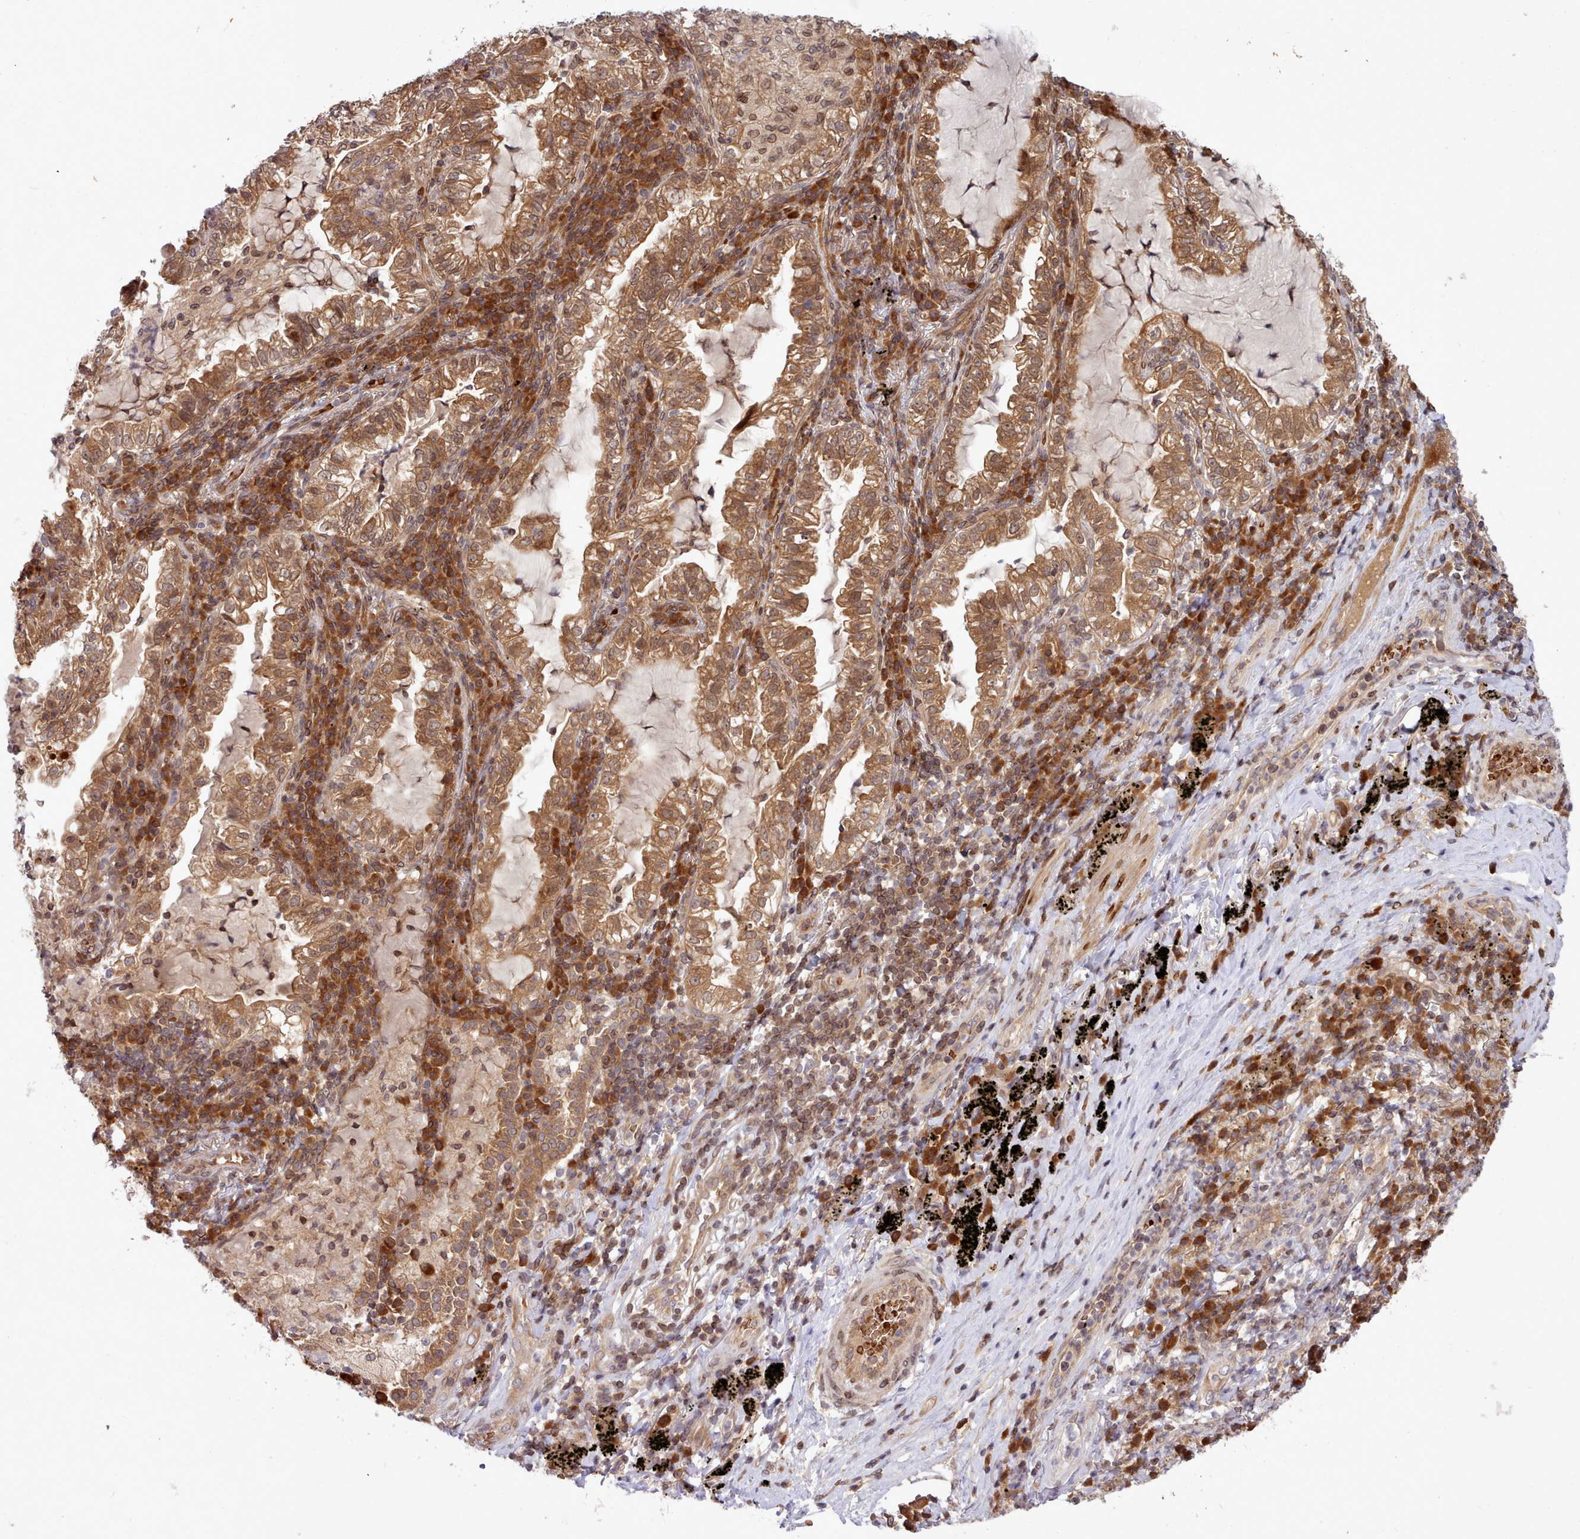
{"staining": {"intensity": "moderate", "quantity": ">75%", "location": "cytoplasmic/membranous,nuclear"}, "tissue": "lung cancer", "cell_type": "Tumor cells", "image_type": "cancer", "snomed": [{"axis": "morphology", "description": "Adenocarcinoma, NOS"}, {"axis": "topography", "description": "Lung"}], "caption": "This photomicrograph displays immunohistochemistry (IHC) staining of lung cancer, with medium moderate cytoplasmic/membranous and nuclear staining in approximately >75% of tumor cells.", "gene": "UBE2G1", "patient": {"sex": "female", "age": 73}}